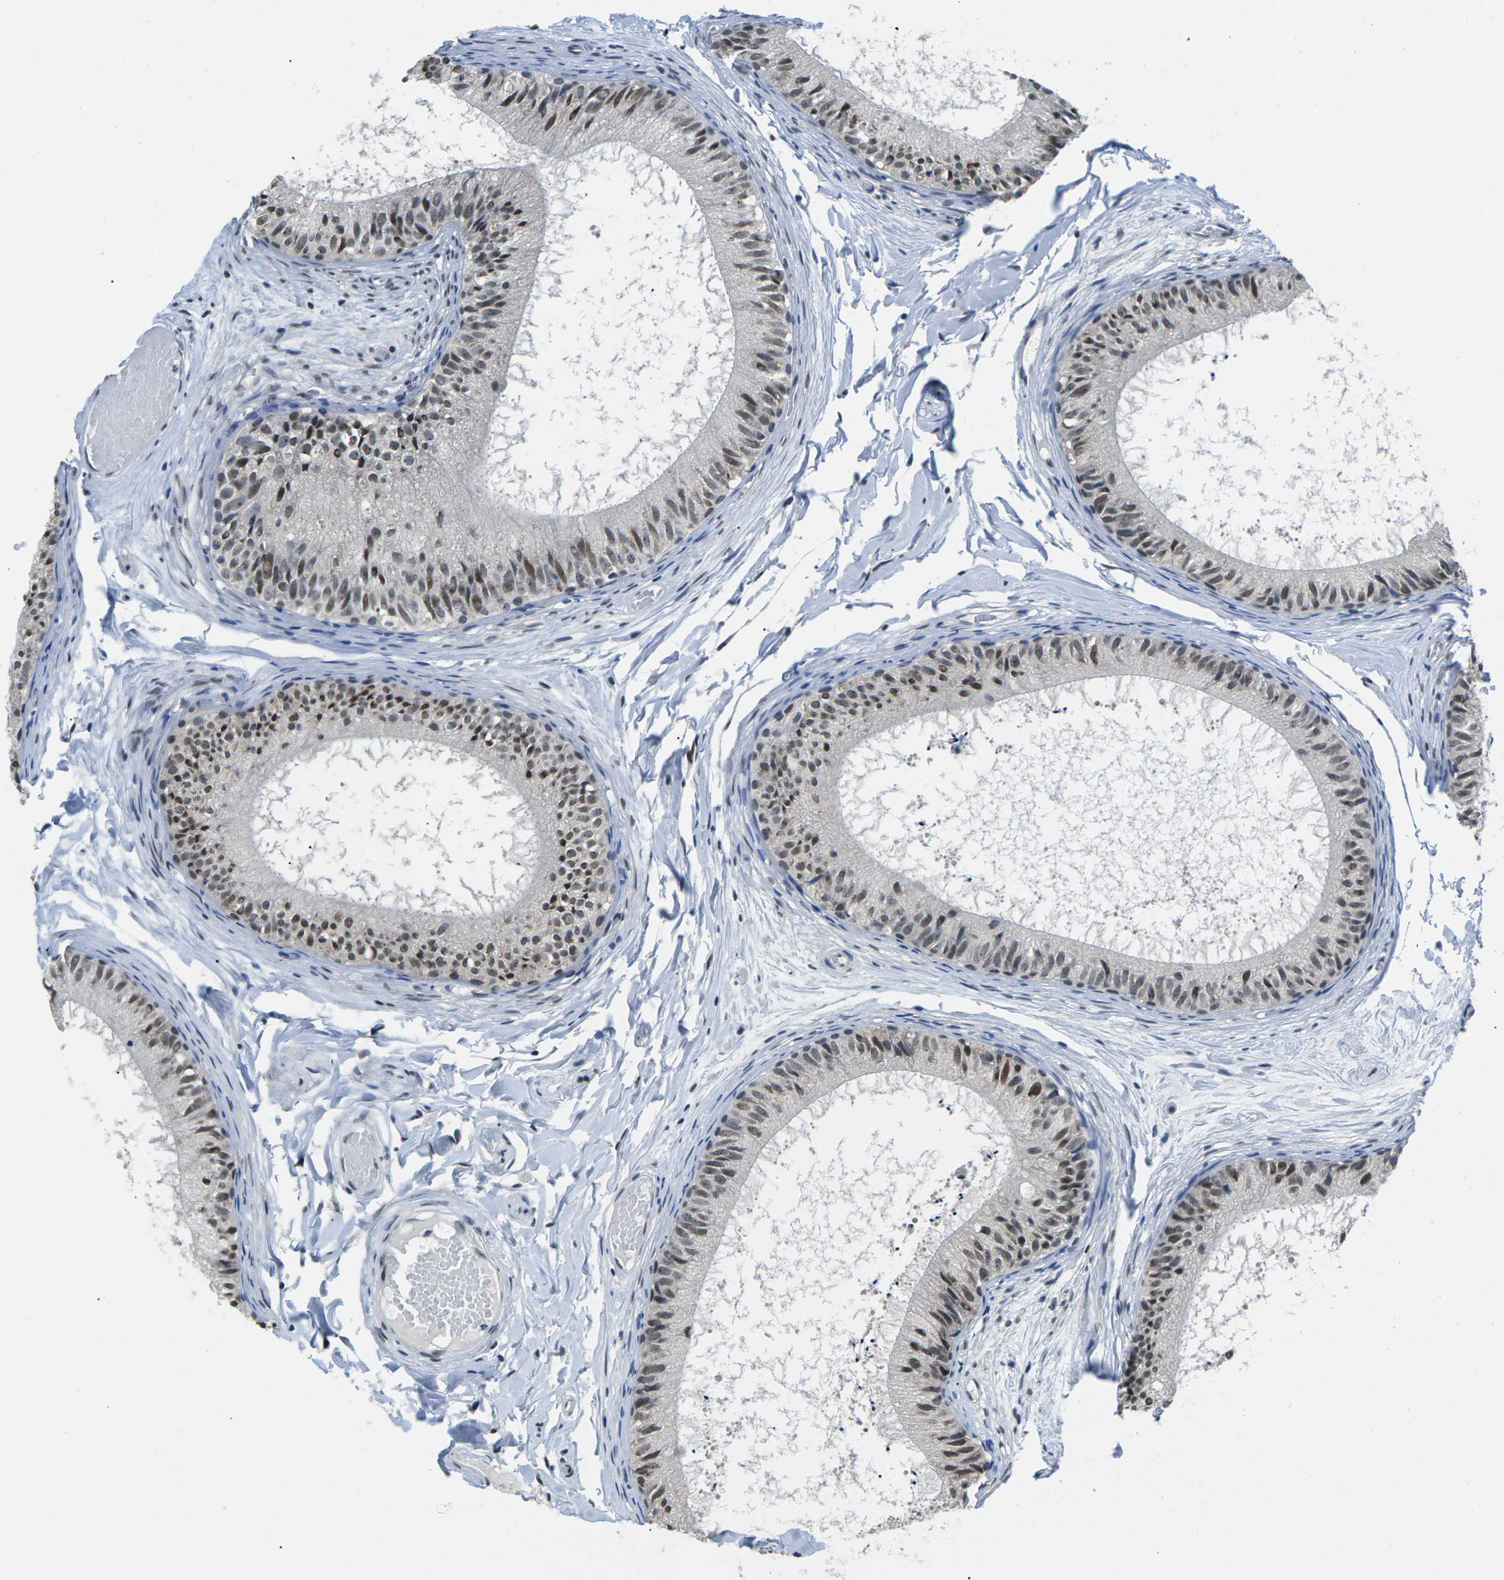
{"staining": {"intensity": "strong", "quantity": ">75%", "location": "nuclear"}, "tissue": "epididymis", "cell_type": "Glandular cells", "image_type": "normal", "snomed": [{"axis": "morphology", "description": "Normal tissue, NOS"}, {"axis": "topography", "description": "Epididymis"}], "caption": "Immunohistochemistry (IHC) (DAB) staining of unremarkable human epididymis demonstrates strong nuclear protein expression in about >75% of glandular cells.", "gene": "NSRP1", "patient": {"sex": "male", "age": 46}}